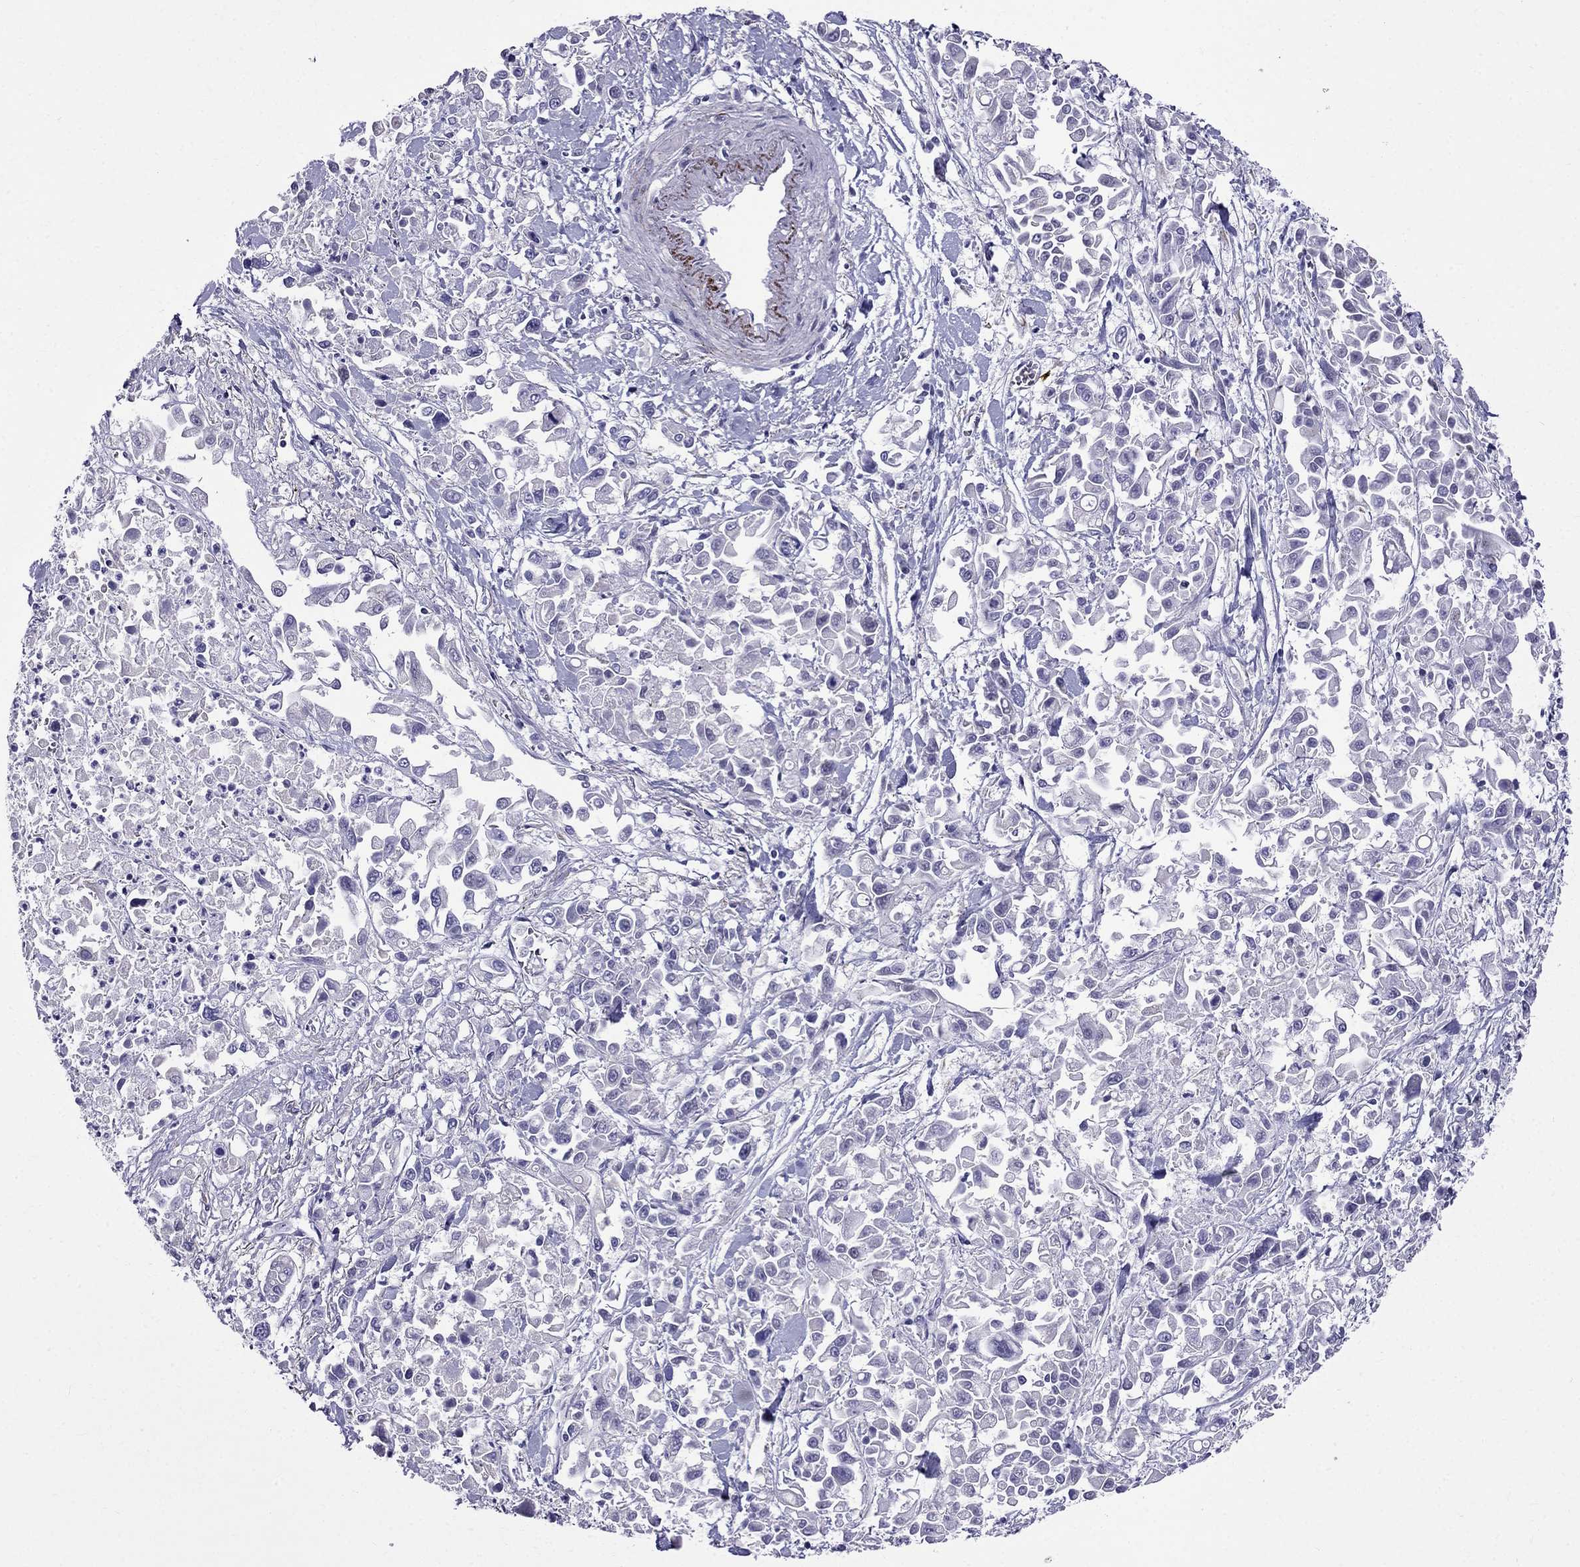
{"staining": {"intensity": "negative", "quantity": "none", "location": "none"}, "tissue": "pancreatic cancer", "cell_type": "Tumor cells", "image_type": "cancer", "snomed": [{"axis": "morphology", "description": "Adenocarcinoma, NOS"}, {"axis": "topography", "description": "Pancreas"}], "caption": "IHC histopathology image of neoplastic tissue: human pancreatic cancer (adenocarcinoma) stained with DAB (3,3'-diaminobenzidine) displays no significant protein staining in tumor cells.", "gene": "MGP", "patient": {"sex": "female", "age": 83}}